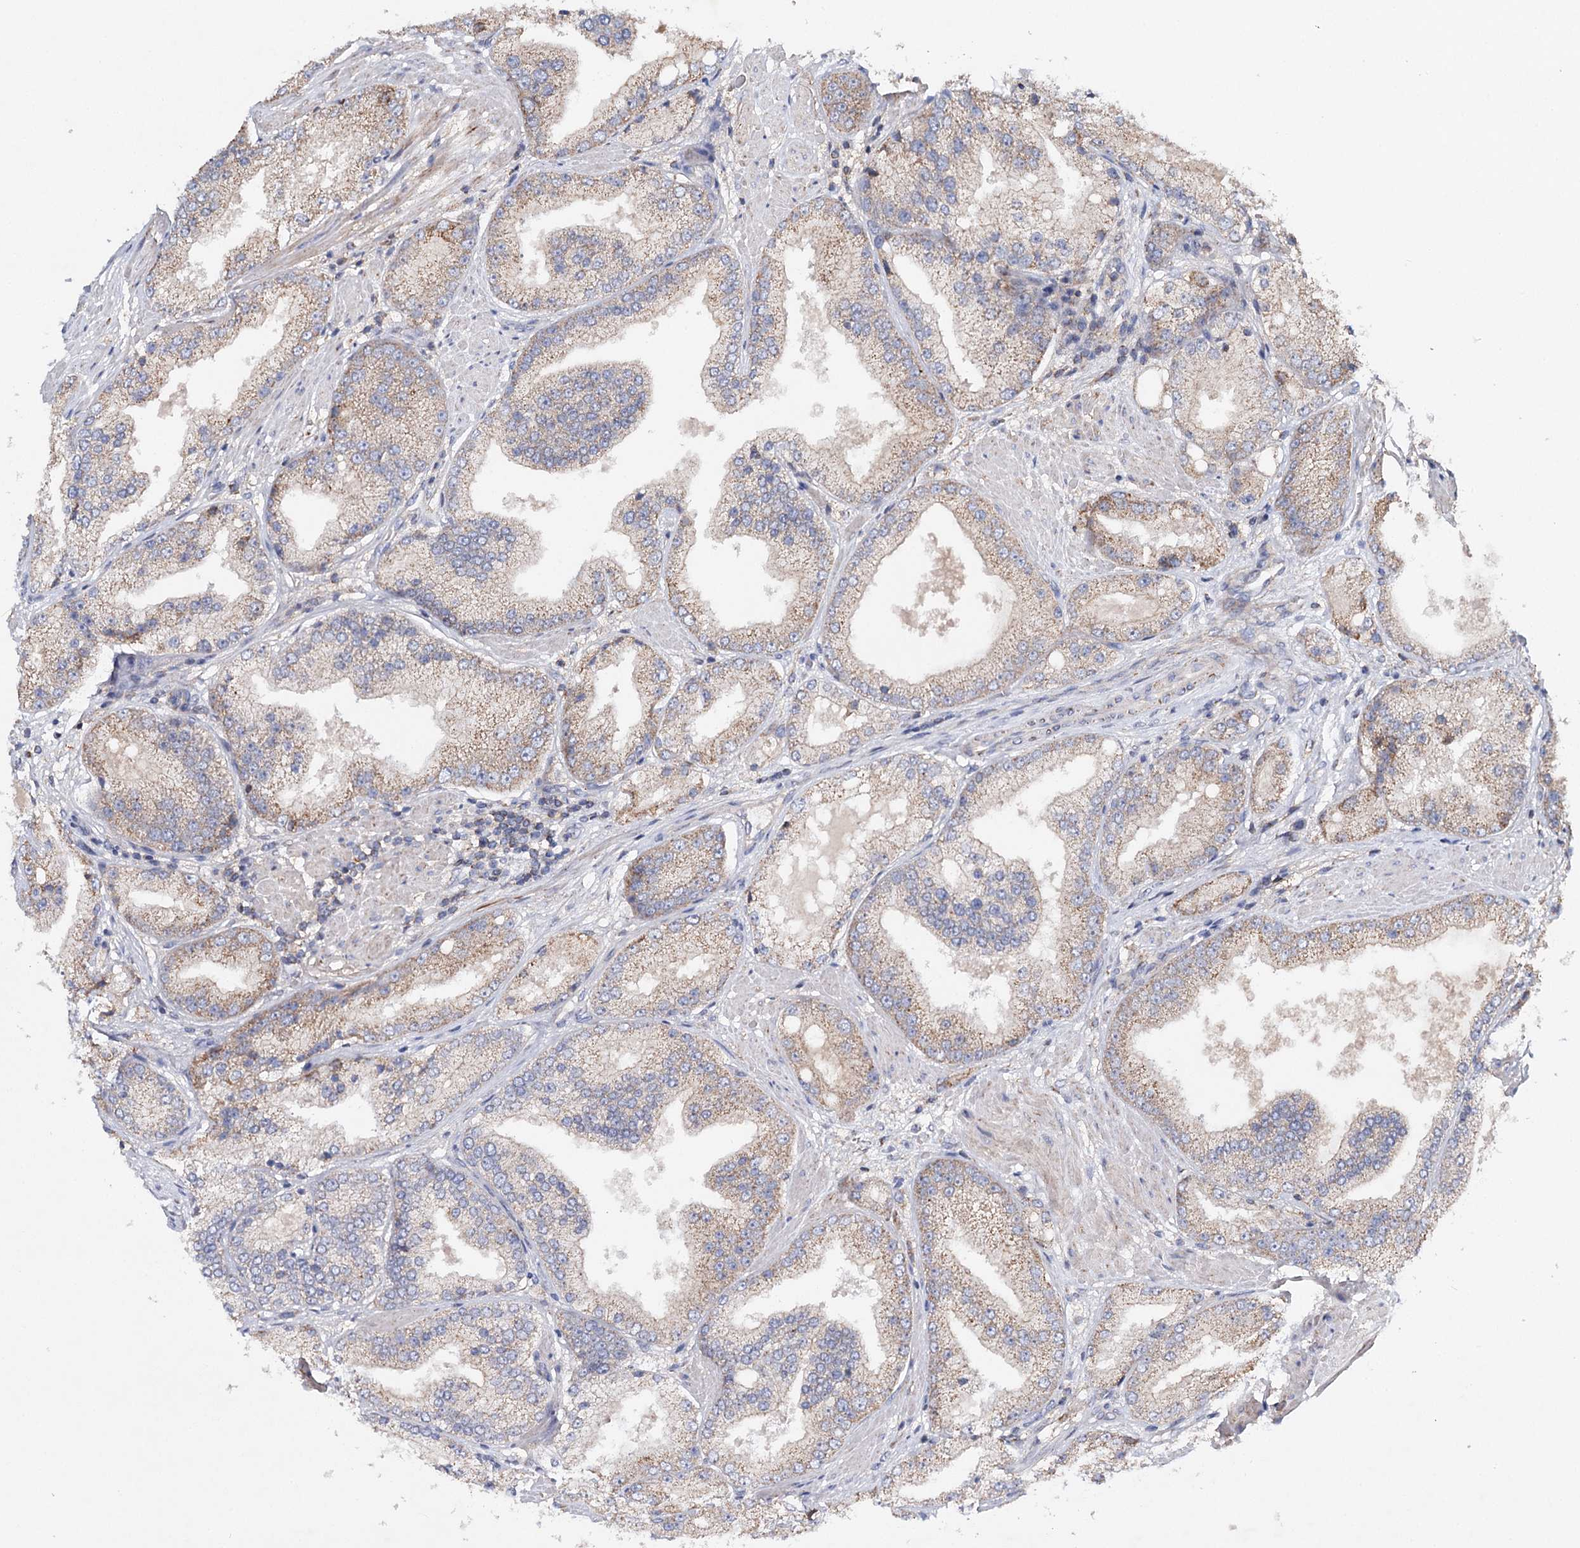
{"staining": {"intensity": "weak", "quantity": ">75%", "location": "cytoplasmic/membranous"}, "tissue": "prostate cancer", "cell_type": "Tumor cells", "image_type": "cancer", "snomed": [{"axis": "morphology", "description": "Adenocarcinoma, Low grade"}, {"axis": "topography", "description": "Prostate"}], "caption": "The photomicrograph shows staining of adenocarcinoma (low-grade) (prostate), revealing weak cytoplasmic/membranous protein positivity (brown color) within tumor cells.", "gene": "CFAP46", "patient": {"sex": "male", "age": 67}}